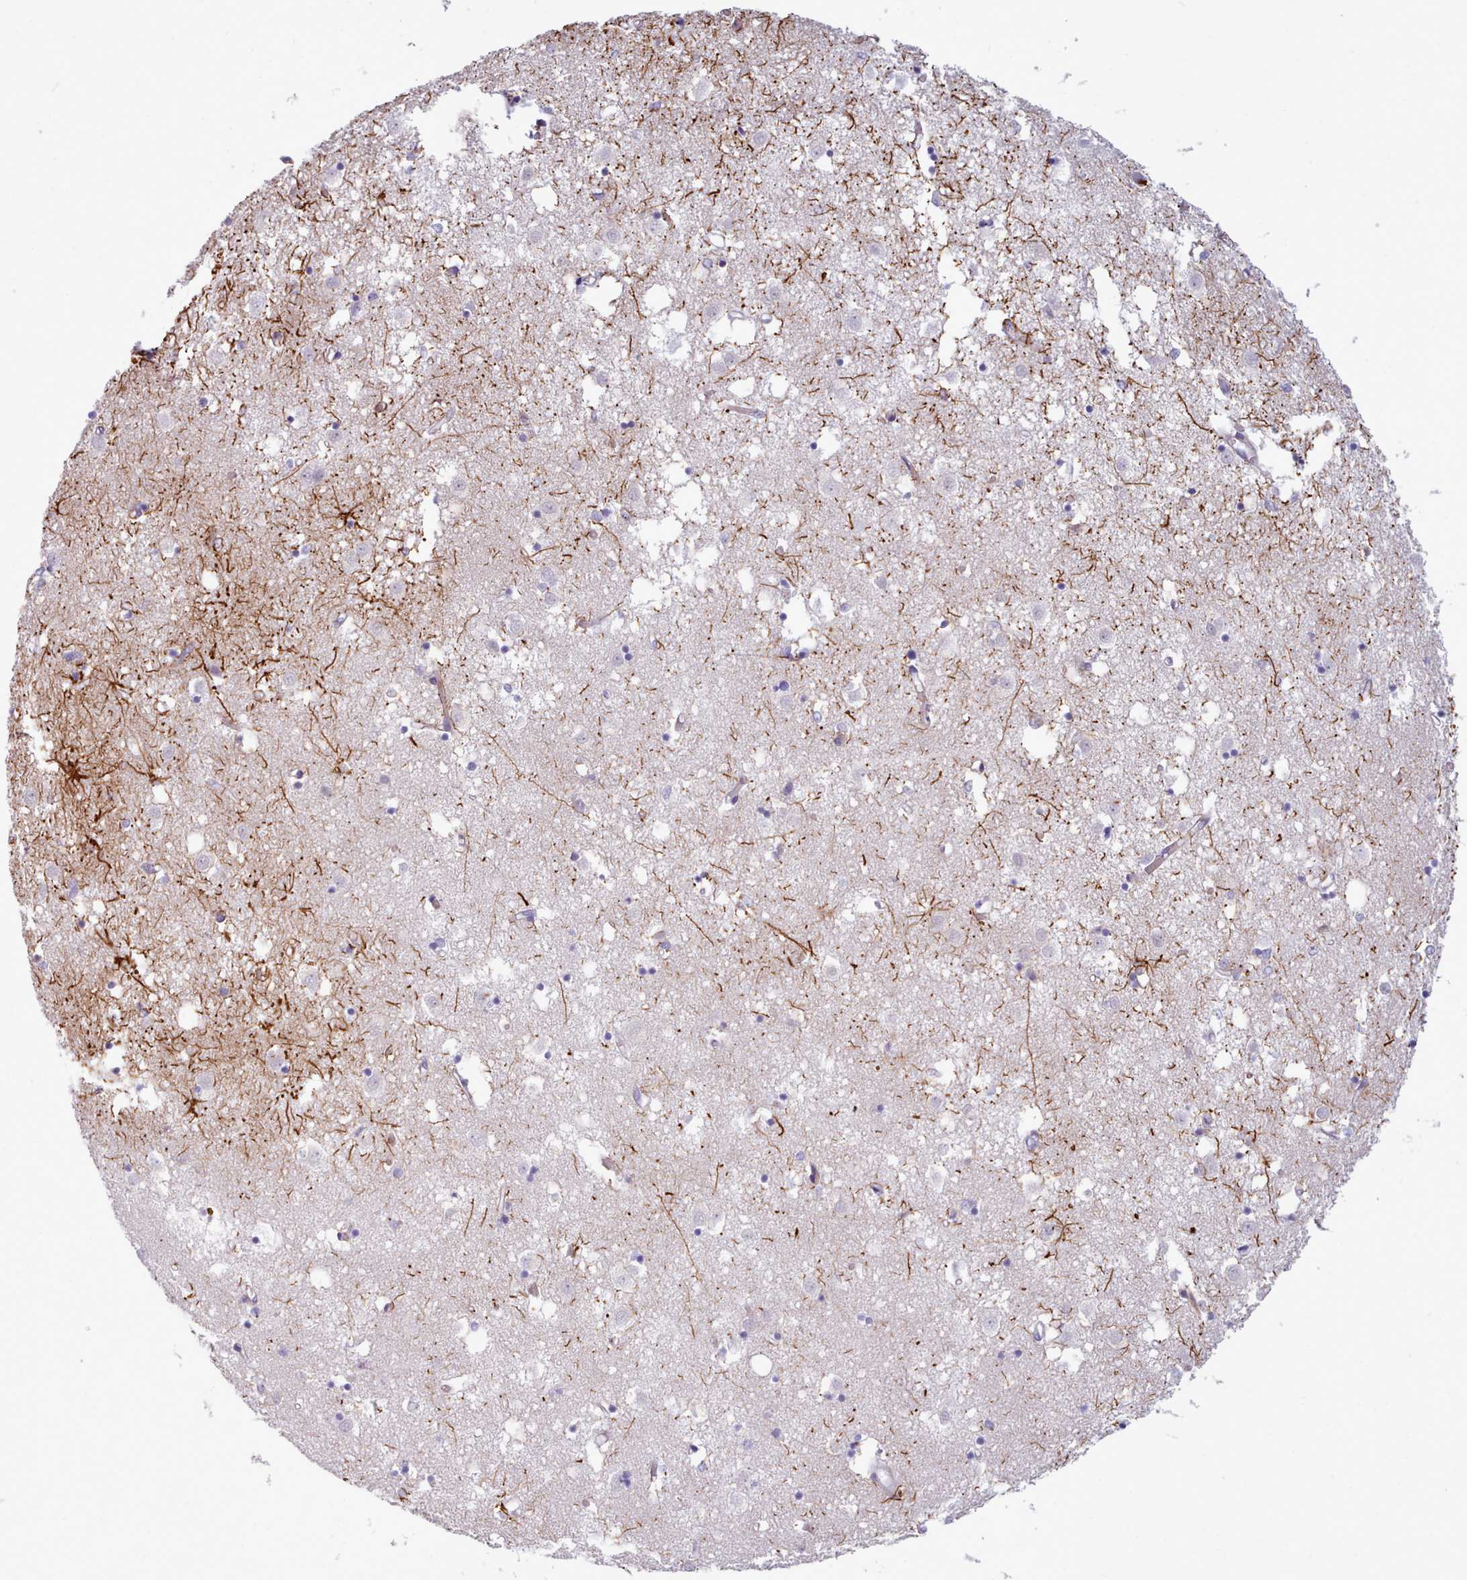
{"staining": {"intensity": "strong", "quantity": "<25%", "location": "cytoplasmic/membranous"}, "tissue": "caudate", "cell_type": "Glial cells", "image_type": "normal", "snomed": [{"axis": "morphology", "description": "Normal tissue, NOS"}, {"axis": "topography", "description": "Lateral ventricle wall"}], "caption": "Human caudate stained with a brown dye shows strong cytoplasmic/membranous positive staining in approximately <25% of glial cells.", "gene": "NKX1", "patient": {"sex": "male", "age": 70}}